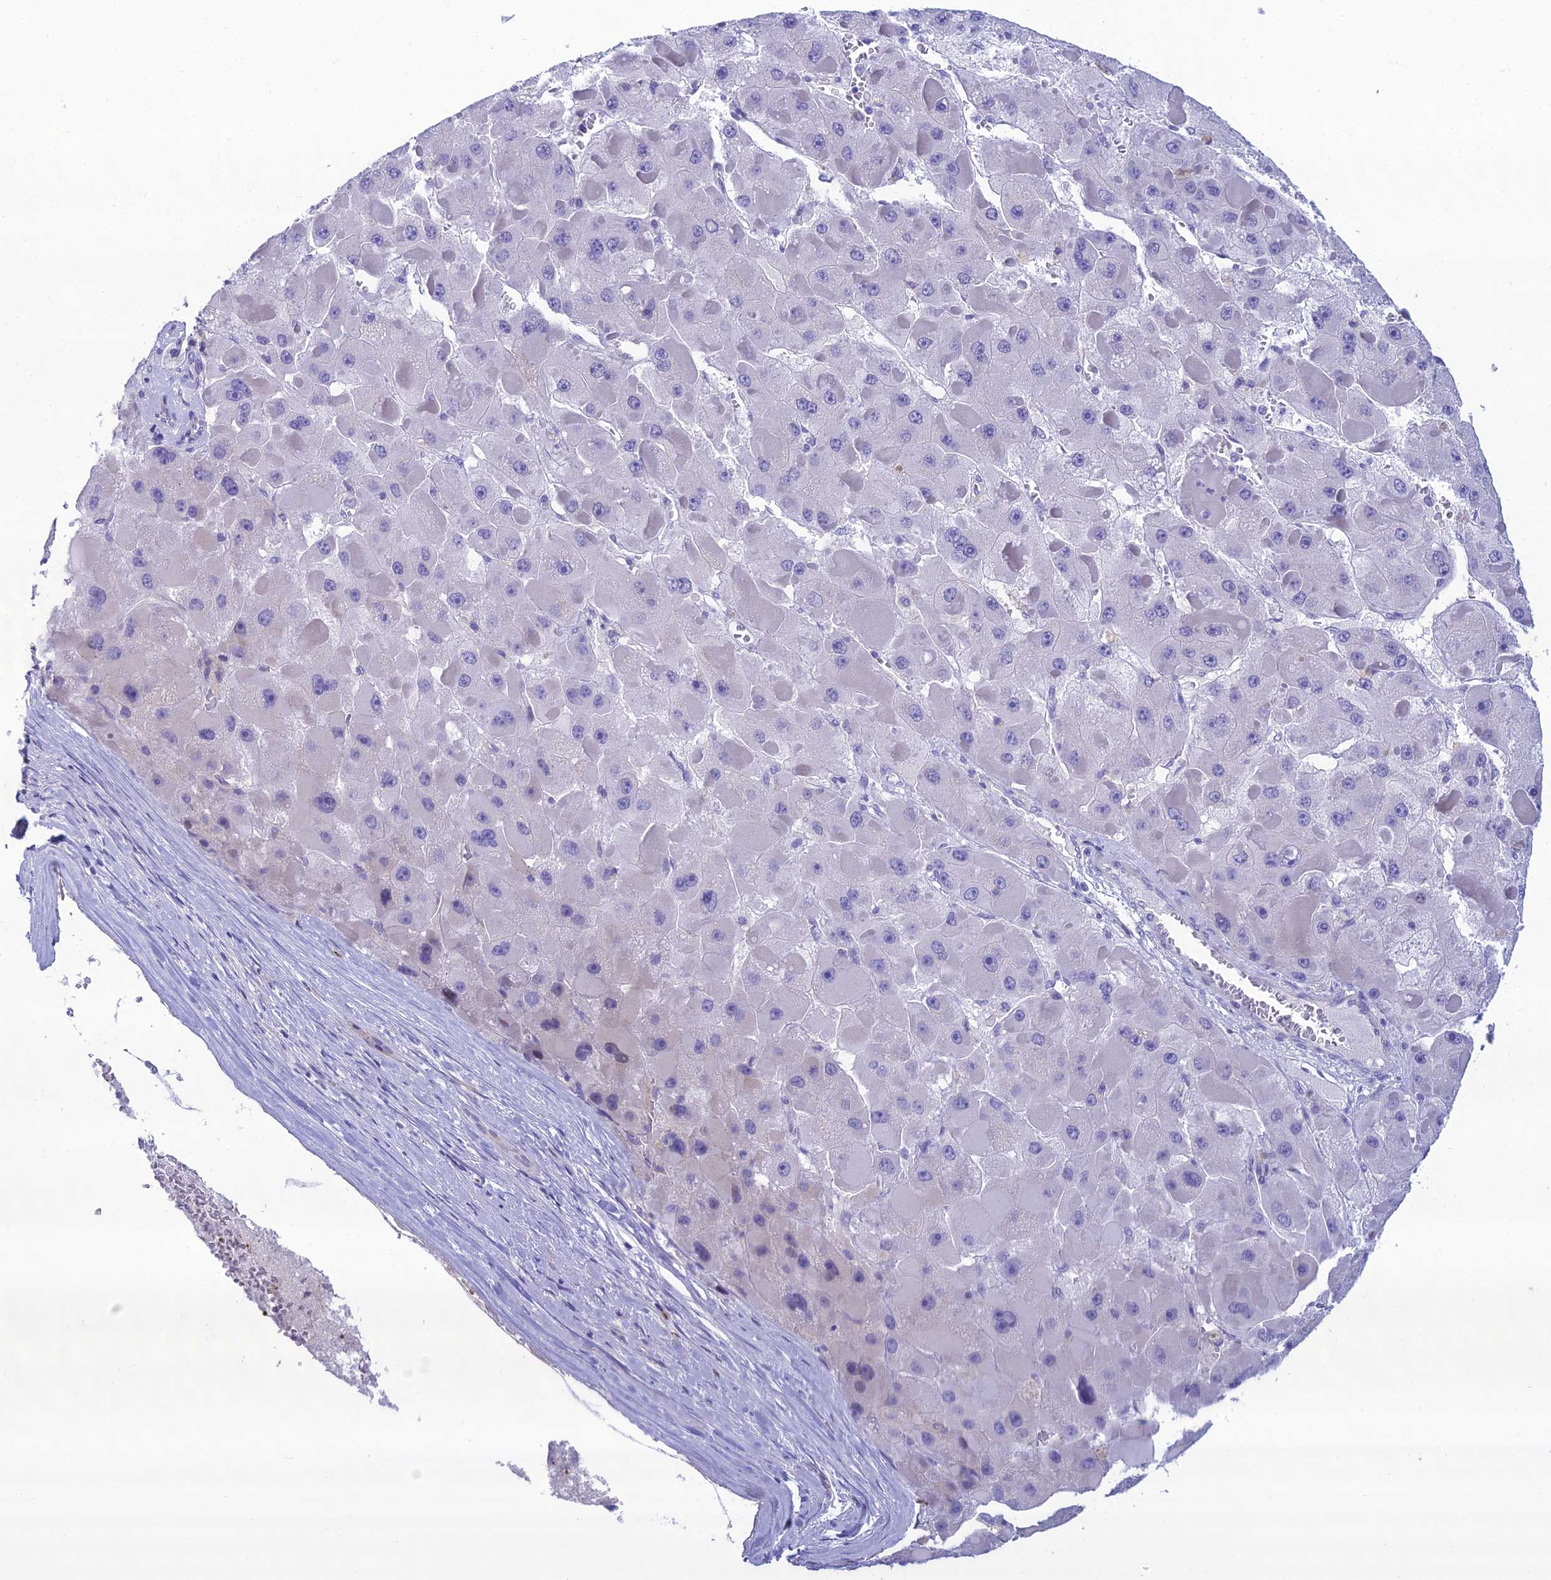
{"staining": {"intensity": "negative", "quantity": "none", "location": "none"}, "tissue": "liver cancer", "cell_type": "Tumor cells", "image_type": "cancer", "snomed": [{"axis": "morphology", "description": "Carcinoma, Hepatocellular, NOS"}, {"axis": "topography", "description": "Liver"}], "caption": "Tumor cells are negative for brown protein staining in liver cancer.", "gene": "CRB2", "patient": {"sex": "female", "age": 73}}